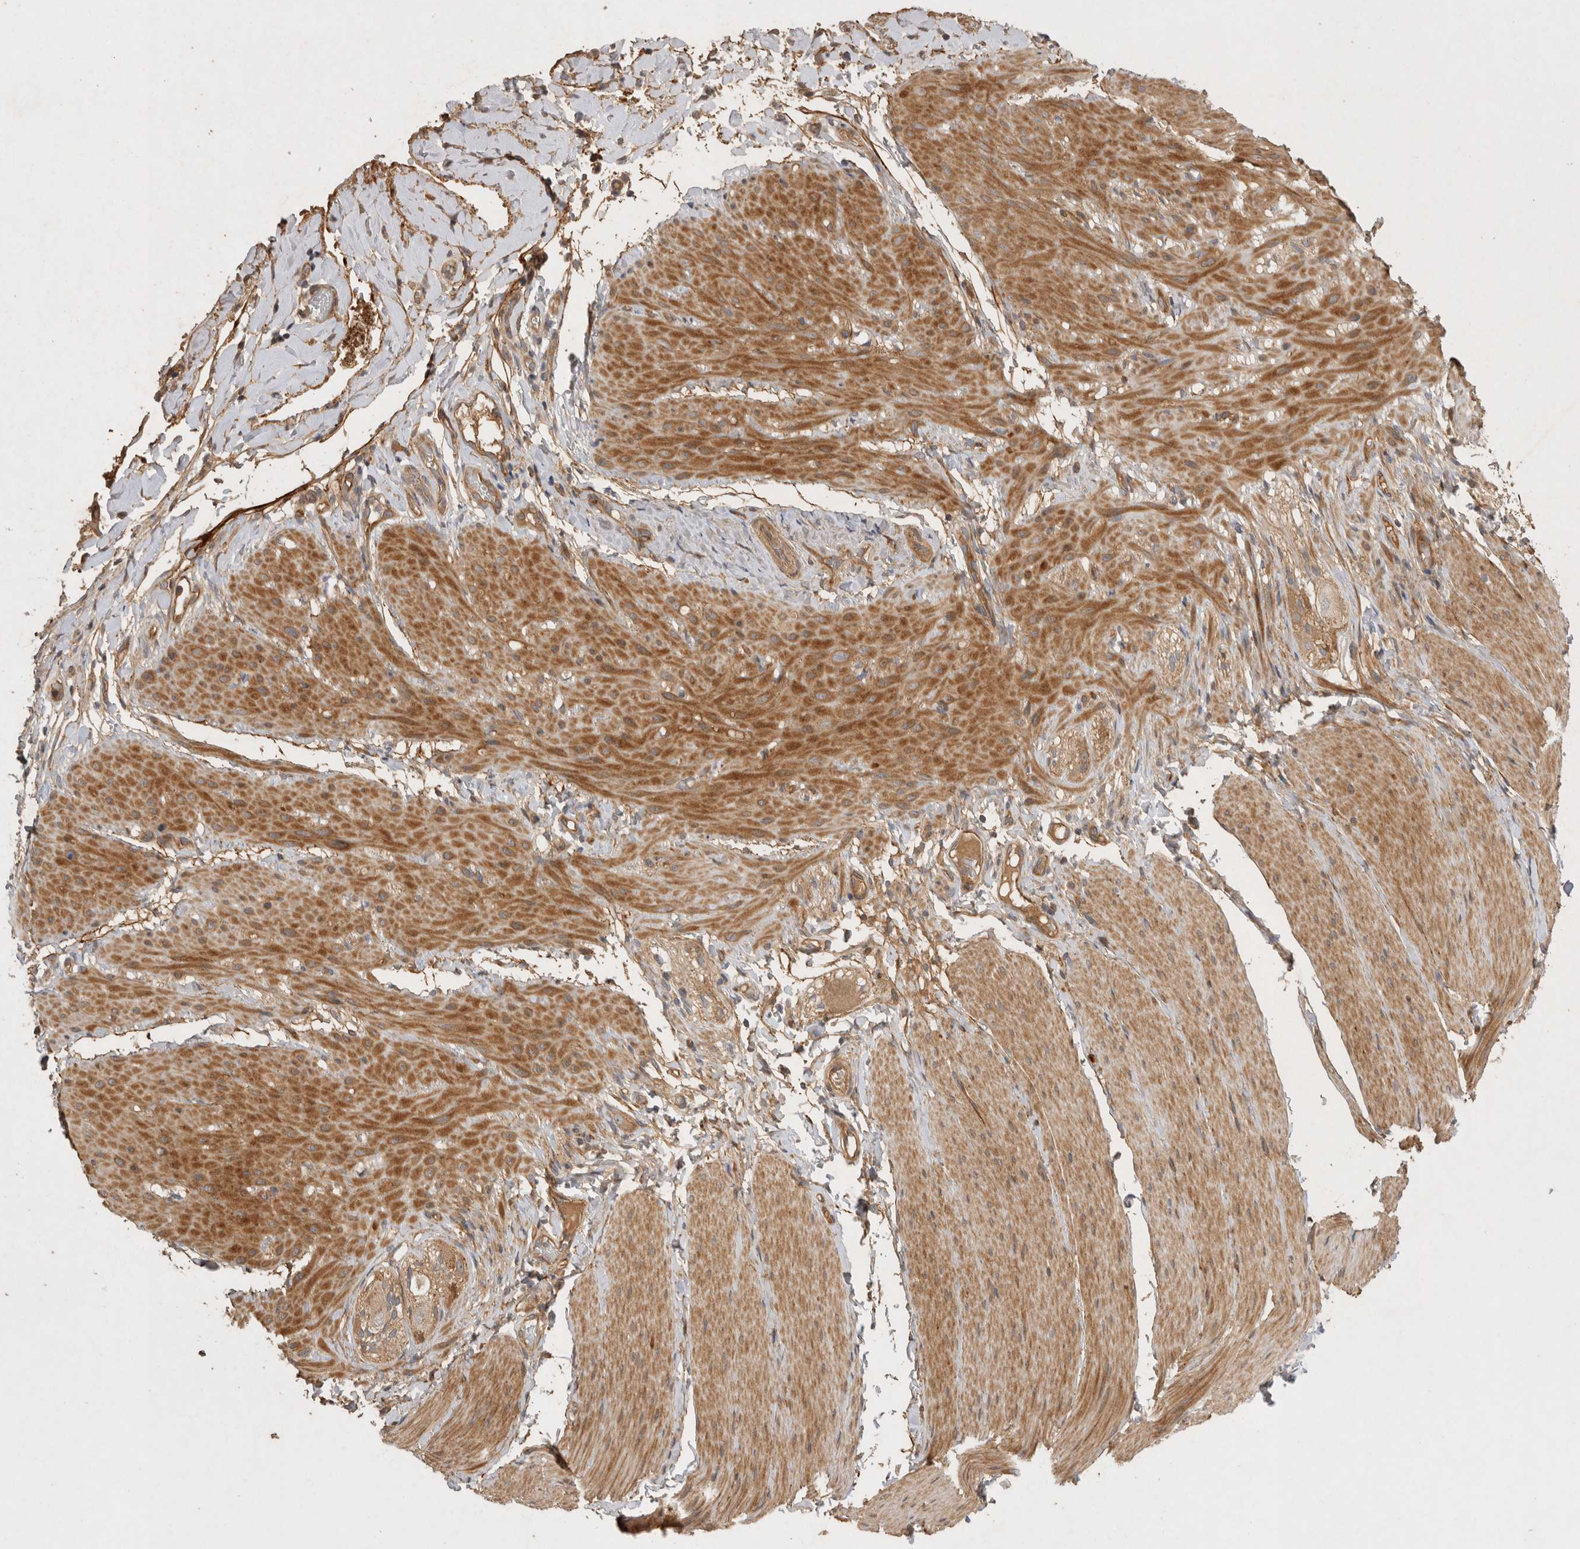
{"staining": {"intensity": "moderate", "quantity": ">75%", "location": "cytoplasmic/membranous"}, "tissue": "smooth muscle", "cell_type": "Smooth muscle cells", "image_type": "normal", "snomed": [{"axis": "morphology", "description": "Normal tissue, NOS"}, {"axis": "topography", "description": "Smooth muscle"}, {"axis": "topography", "description": "Small intestine"}], "caption": "Immunohistochemical staining of benign smooth muscle reveals medium levels of moderate cytoplasmic/membranous expression in approximately >75% of smooth muscle cells.", "gene": "PPP1R42", "patient": {"sex": "female", "age": 84}}